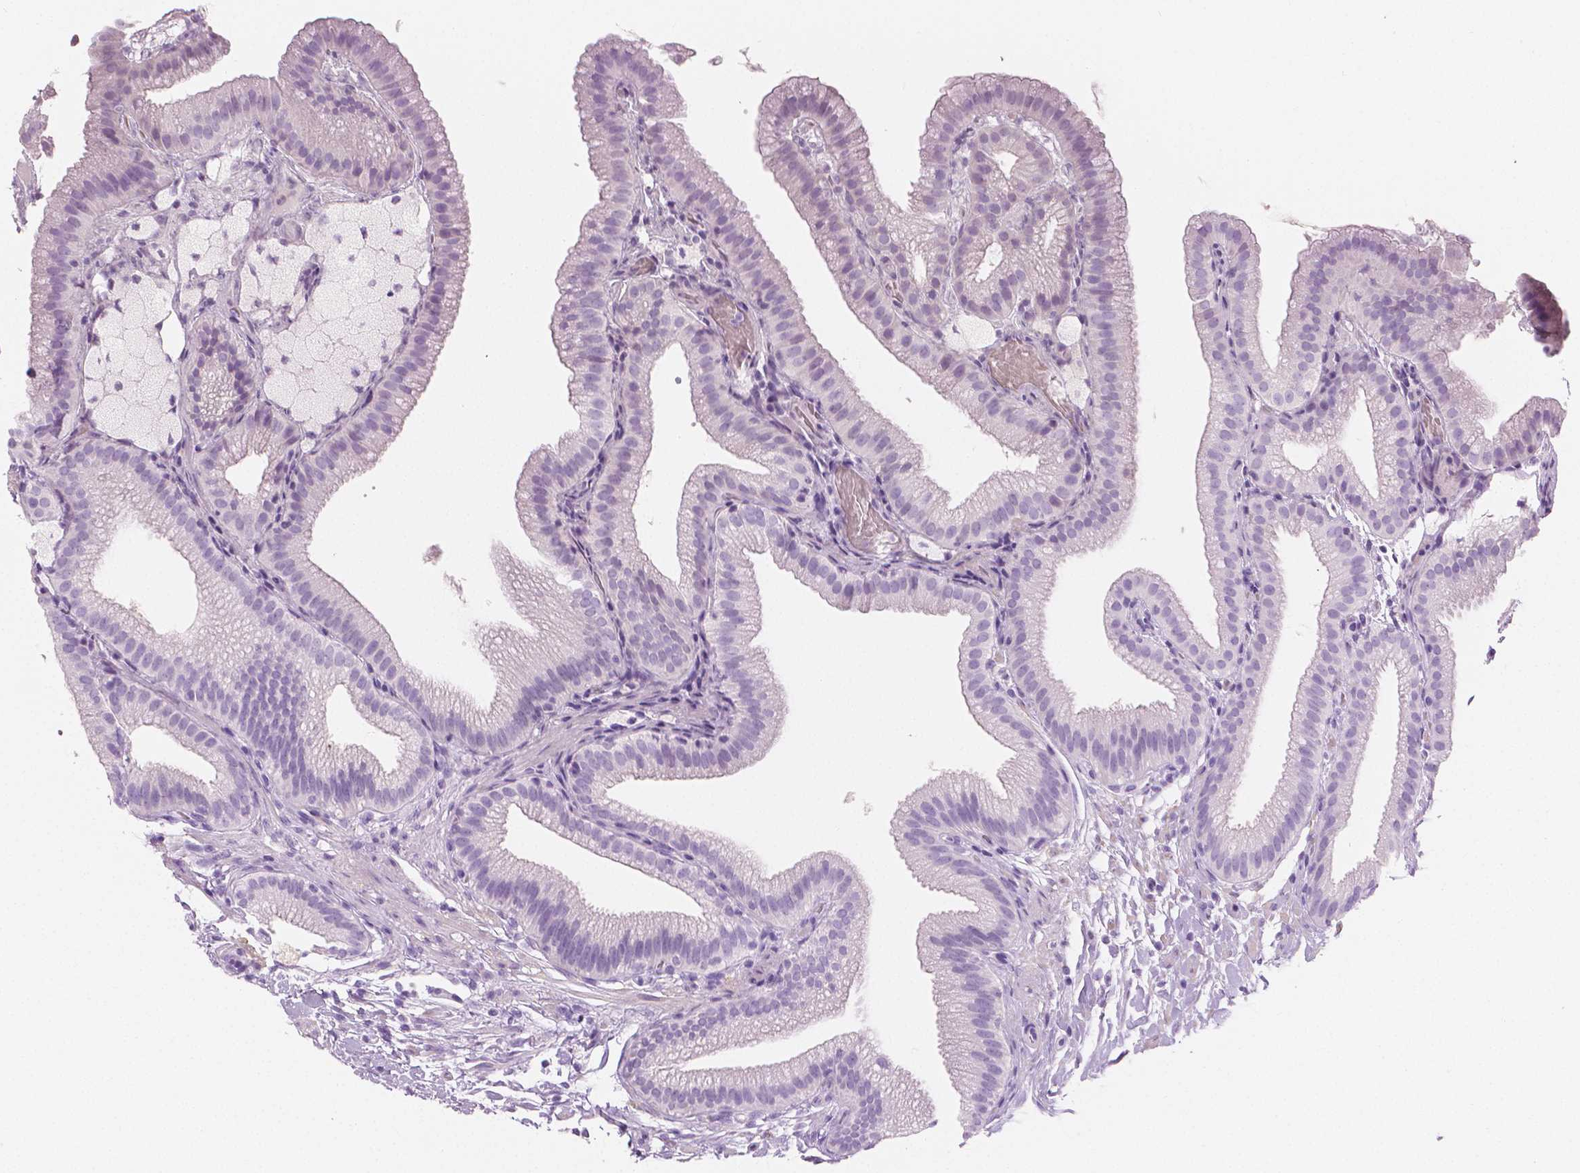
{"staining": {"intensity": "negative", "quantity": "none", "location": "none"}, "tissue": "gallbladder", "cell_type": "Glandular cells", "image_type": "normal", "snomed": [{"axis": "morphology", "description": "Normal tissue, NOS"}, {"axis": "topography", "description": "Gallbladder"}], "caption": "Immunohistochemistry (IHC) image of normal gallbladder: human gallbladder stained with DAB demonstrates no significant protein positivity in glandular cells.", "gene": "PLIN4", "patient": {"sex": "female", "age": 63}}